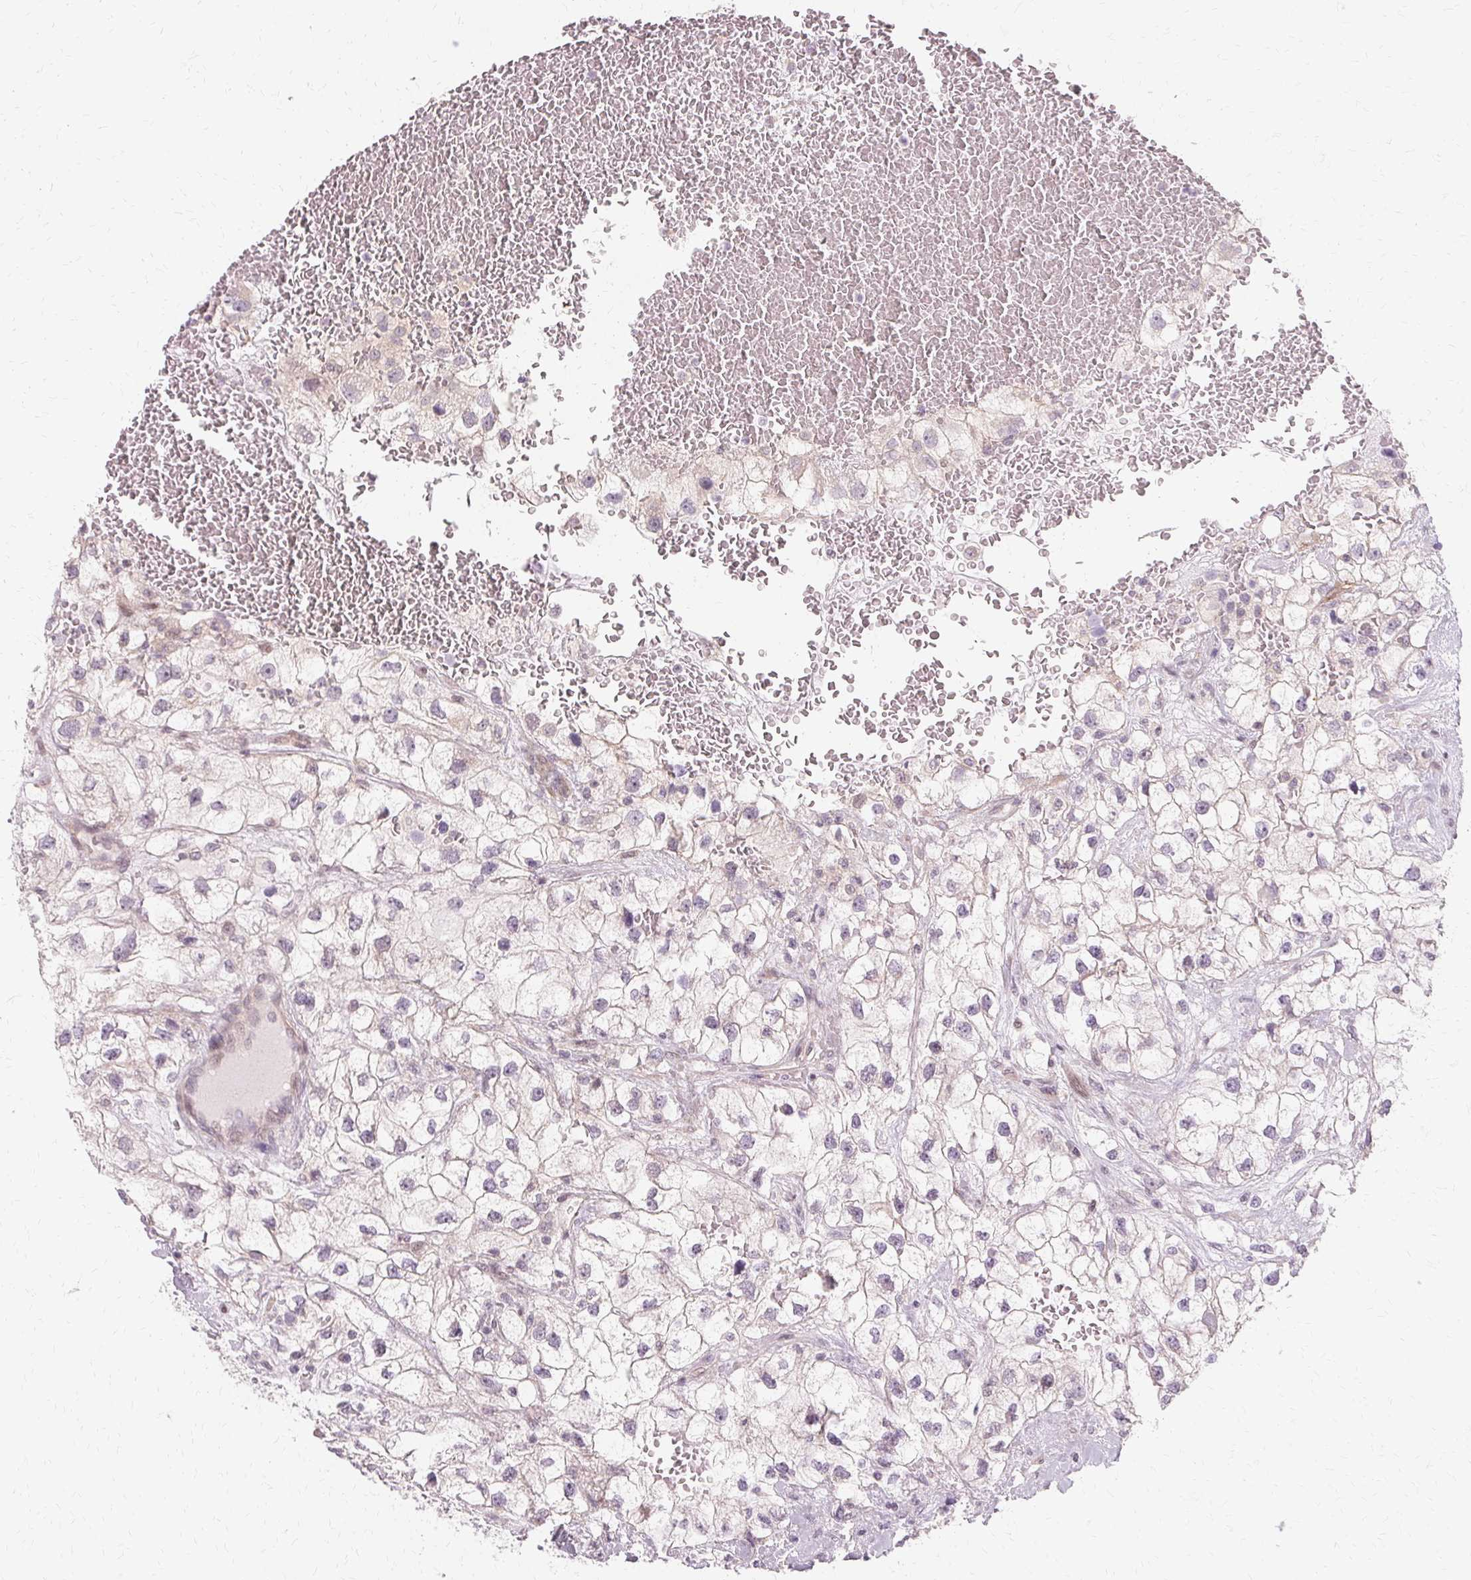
{"staining": {"intensity": "negative", "quantity": "none", "location": "none"}, "tissue": "renal cancer", "cell_type": "Tumor cells", "image_type": "cancer", "snomed": [{"axis": "morphology", "description": "Adenocarcinoma, NOS"}, {"axis": "topography", "description": "Kidney"}], "caption": "An immunohistochemistry (IHC) histopathology image of adenocarcinoma (renal) is shown. There is no staining in tumor cells of adenocarcinoma (renal).", "gene": "USP8", "patient": {"sex": "male", "age": 59}}